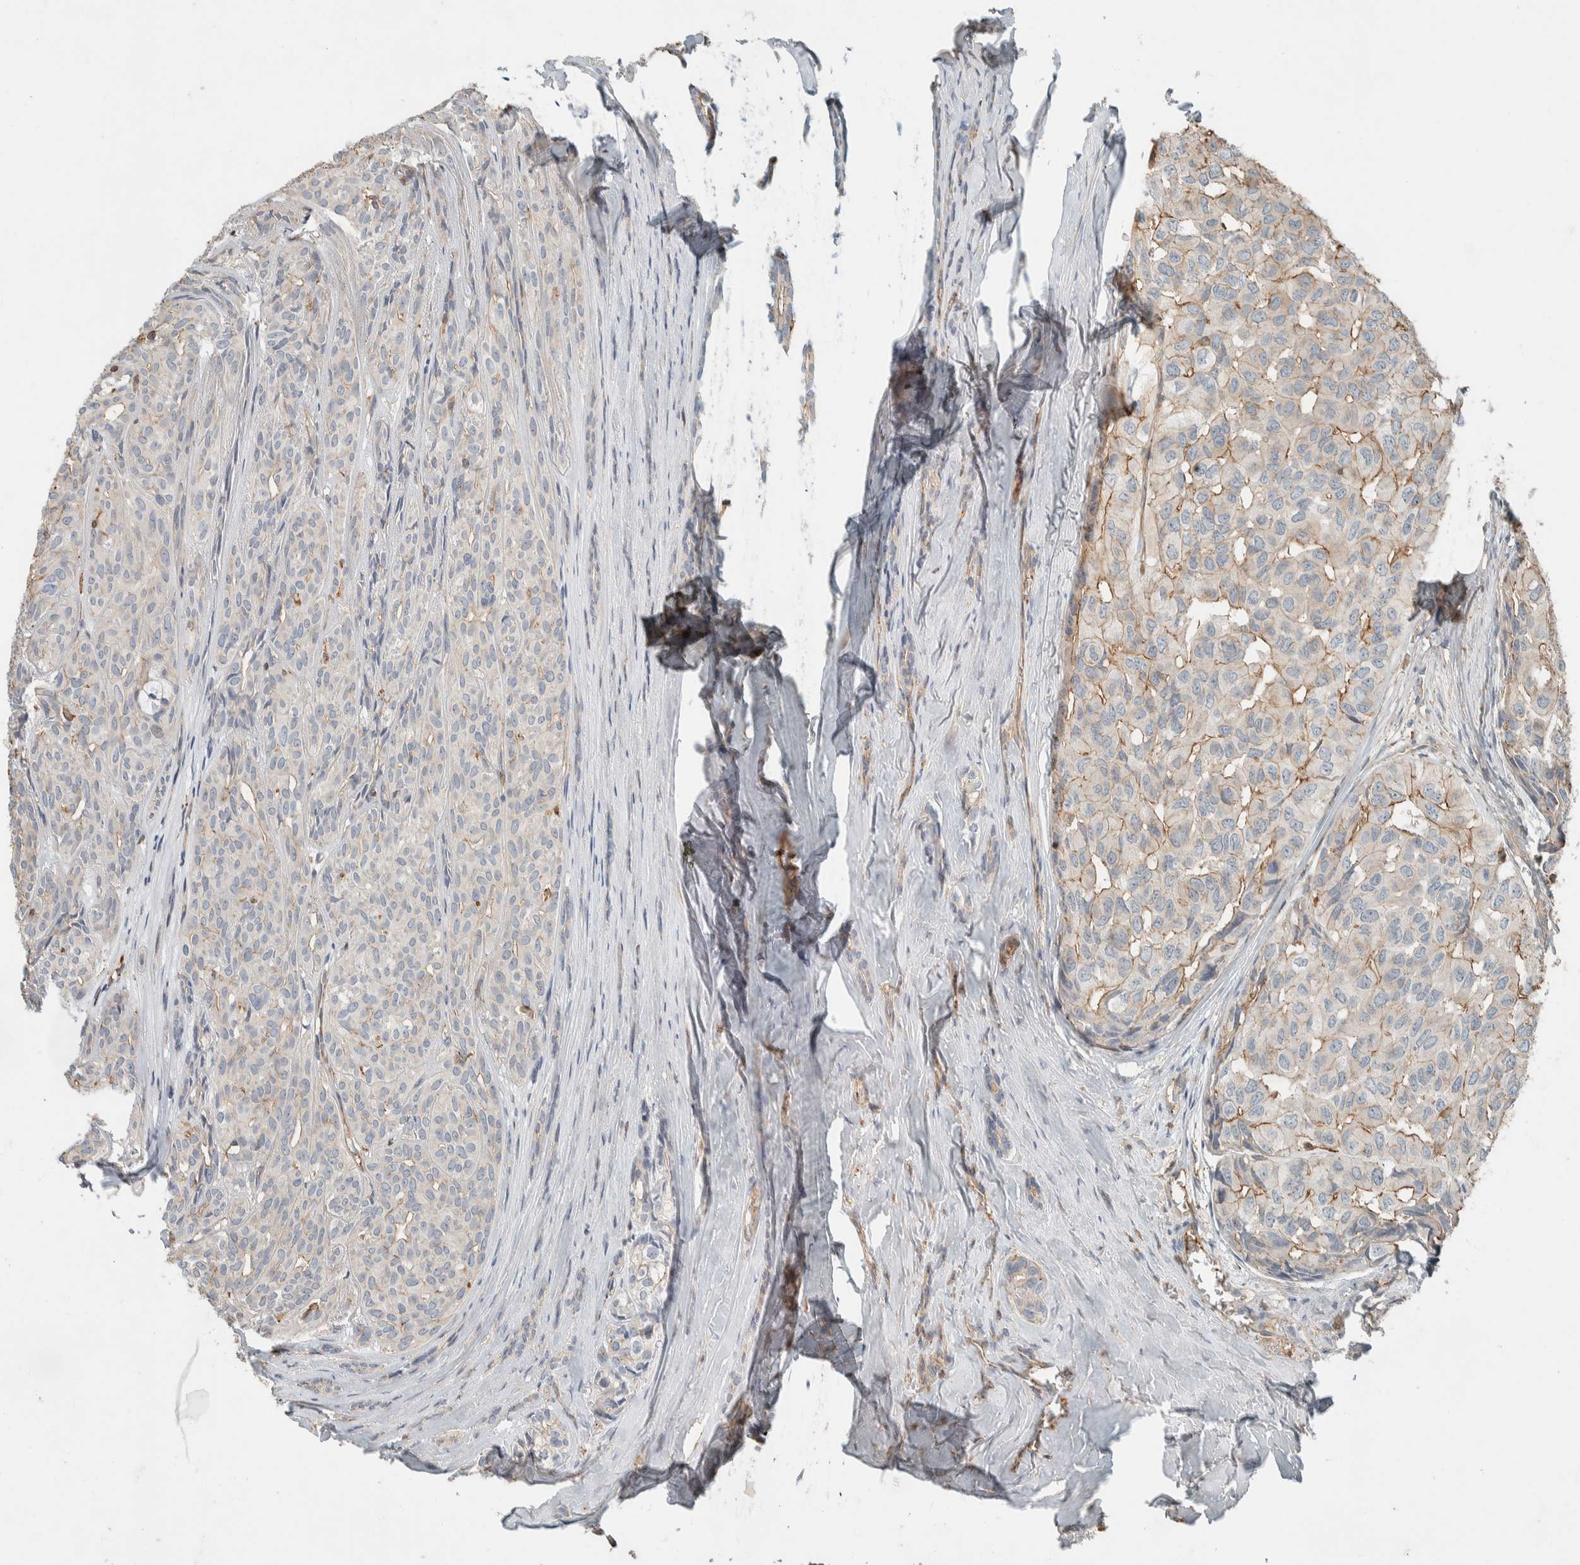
{"staining": {"intensity": "negative", "quantity": "none", "location": "none"}, "tissue": "head and neck cancer", "cell_type": "Tumor cells", "image_type": "cancer", "snomed": [{"axis": "morphology", "description": "Adenocarcinoma, NOS"}, {"axis": "topography", "description": "Salivary gland, NOS"}, {"axis": "topography", "description": "Head-Neck"}], "caption": "DAB (3,3'-diaminobenzidine) immunohistochemical staining of adenocarcinoma (head and neck) demonstrates no significant expression in tumor cells.", "gene": "CTBP2", "patient": {"sex": "female", "age": 76}}